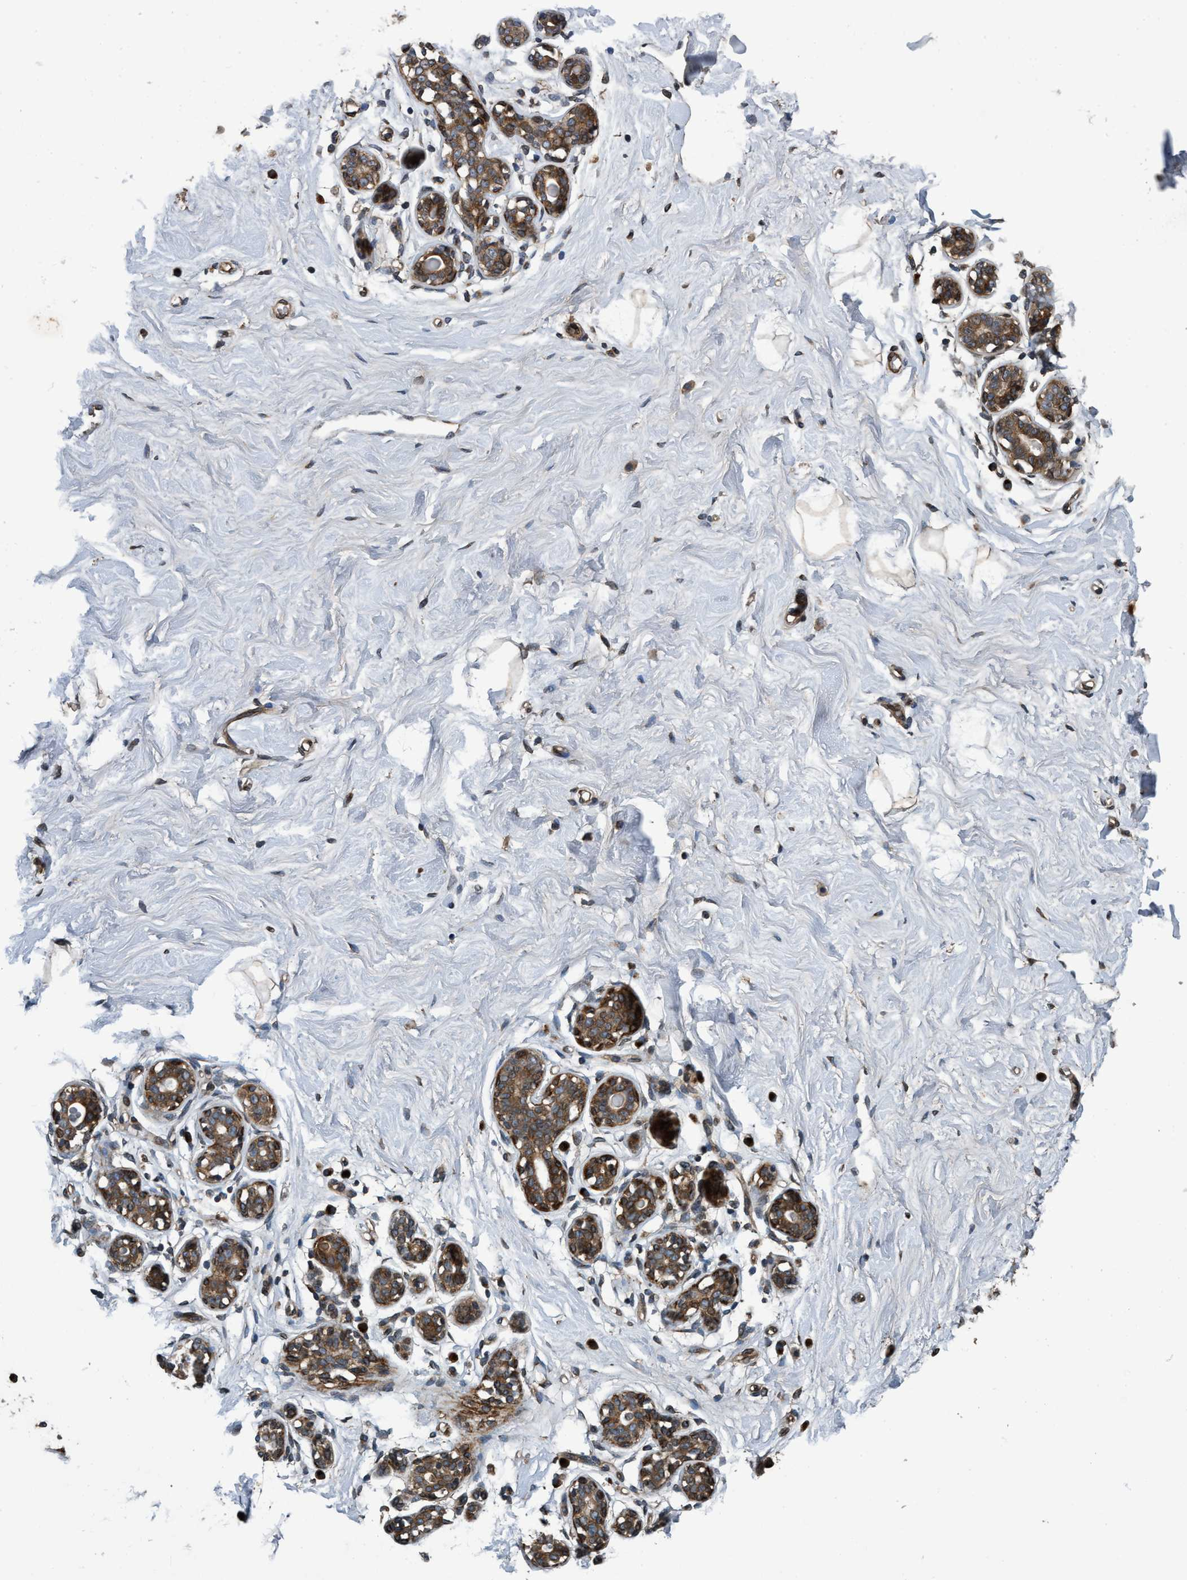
{"staining": {"intensity": "weak", "quantity": ">75%", "location": "cytoplasmic/membranous"}, "tissue": "breast", "cell_type": "Adipocytes", "image_type": "normal", "snomed": [{"axis": "morphology", "description": "Normal tissue, NOS"}, {"axis": "topography", "description": "Breast"}], "caption": "Breast was stained to show a protein in brown. There is low levels of weak cytoplasmic/membranous staining in approximately >75% of adipocytes.", "gene": "MACC1", "patient": {"sex": "female", "age": 23}}